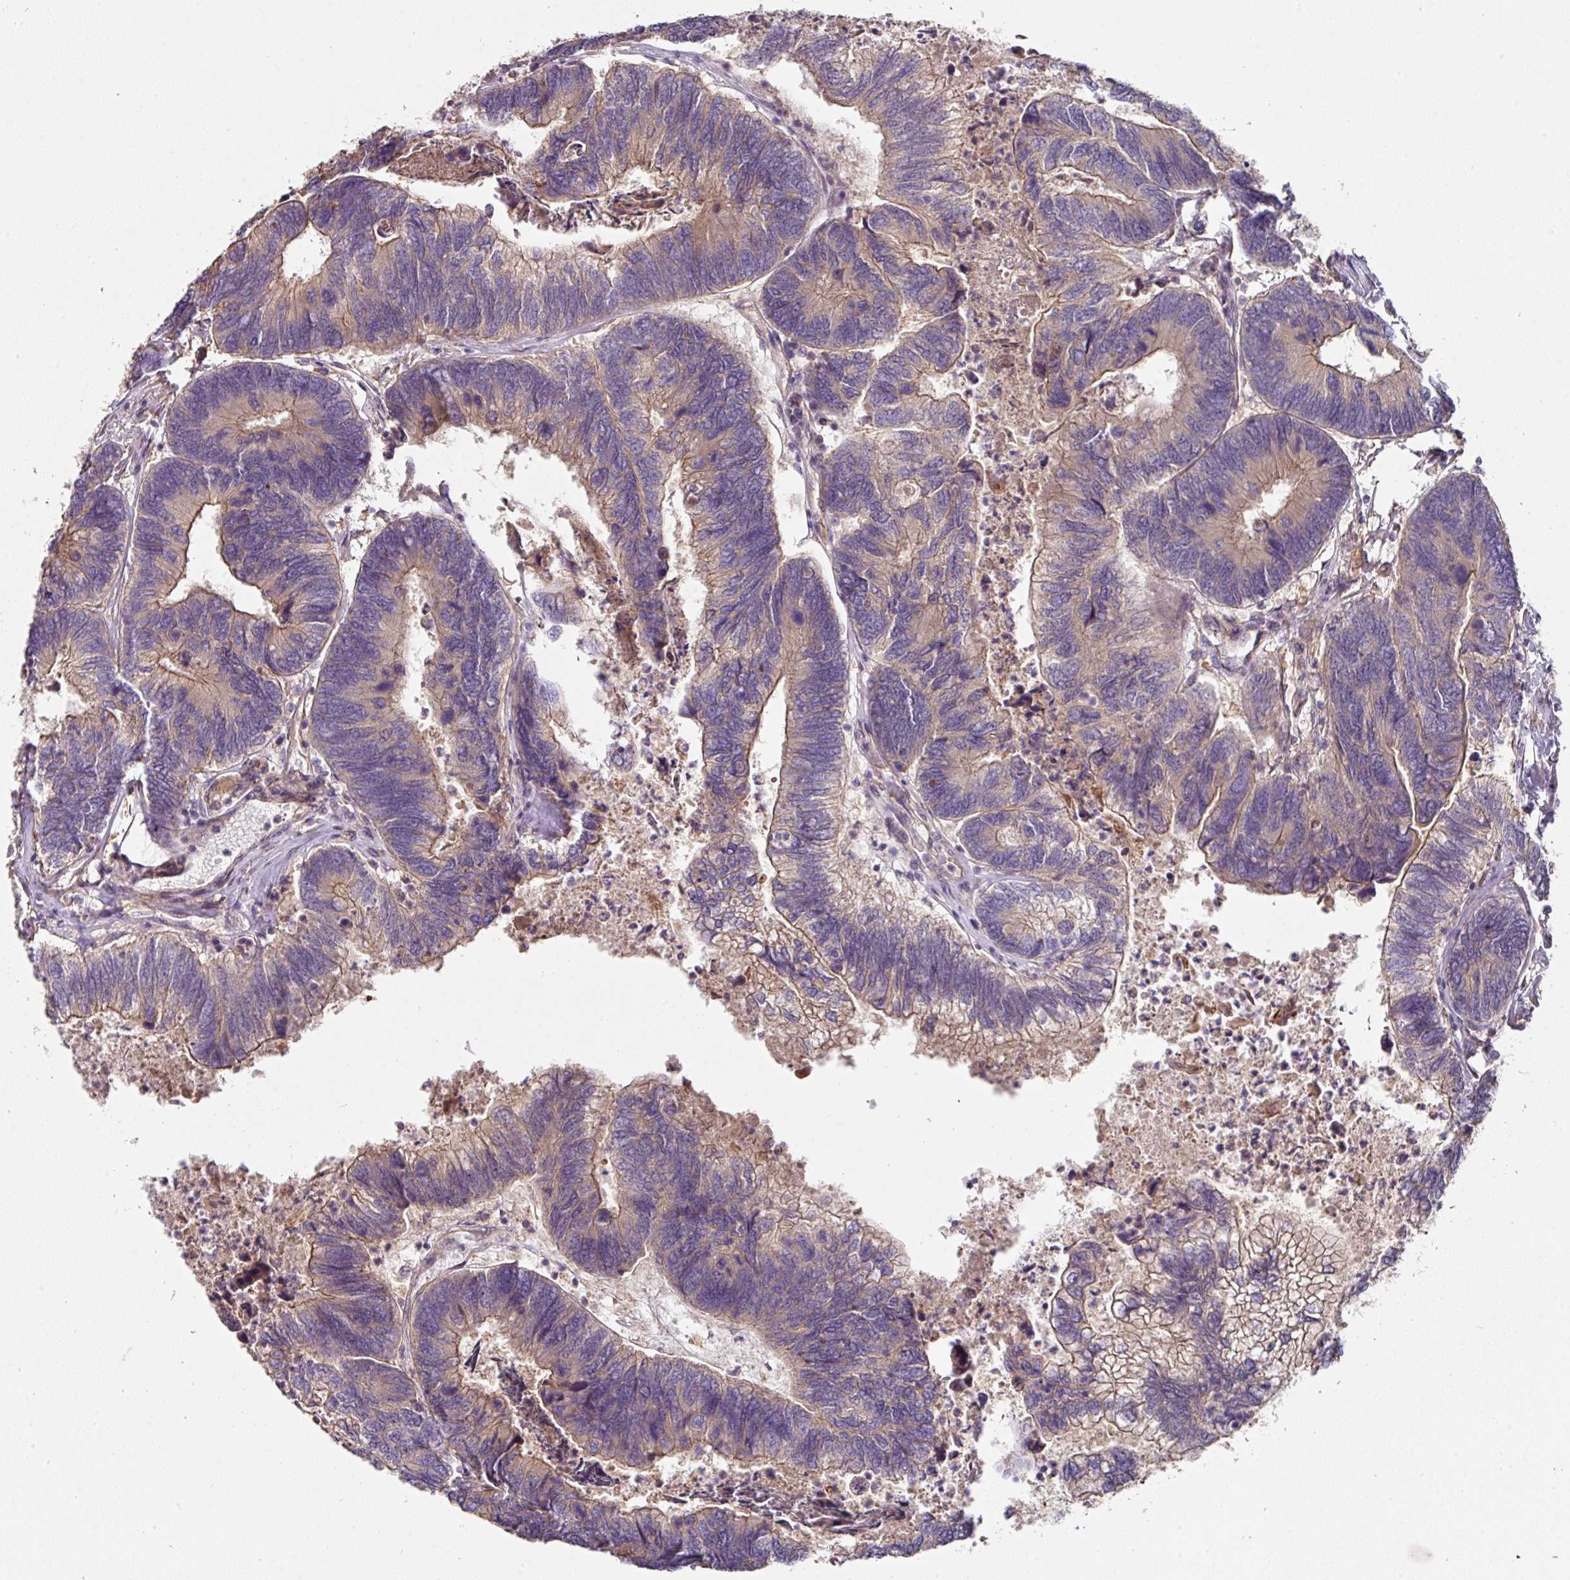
{"staining": {"intensity": "weak", "quantity": "<25%", "location": "cytoplasmic/membranous"}, "tissue": "colorectal cancer", "cell_type": "Tumor cells", "image_type": "cancer", "snomed": [{"axis": "morphology", "description": "Adenocarcinoma, NOS"}, {"axis": "topography", "description": "Colon"}], "caption": "This is an IHC photomicrograph of human colorectal cancer (adenocarcinoma). There is no positivity in tumor cells.", "gene": "C4orf48", "patient": {"sex": "female", "age": 67}}